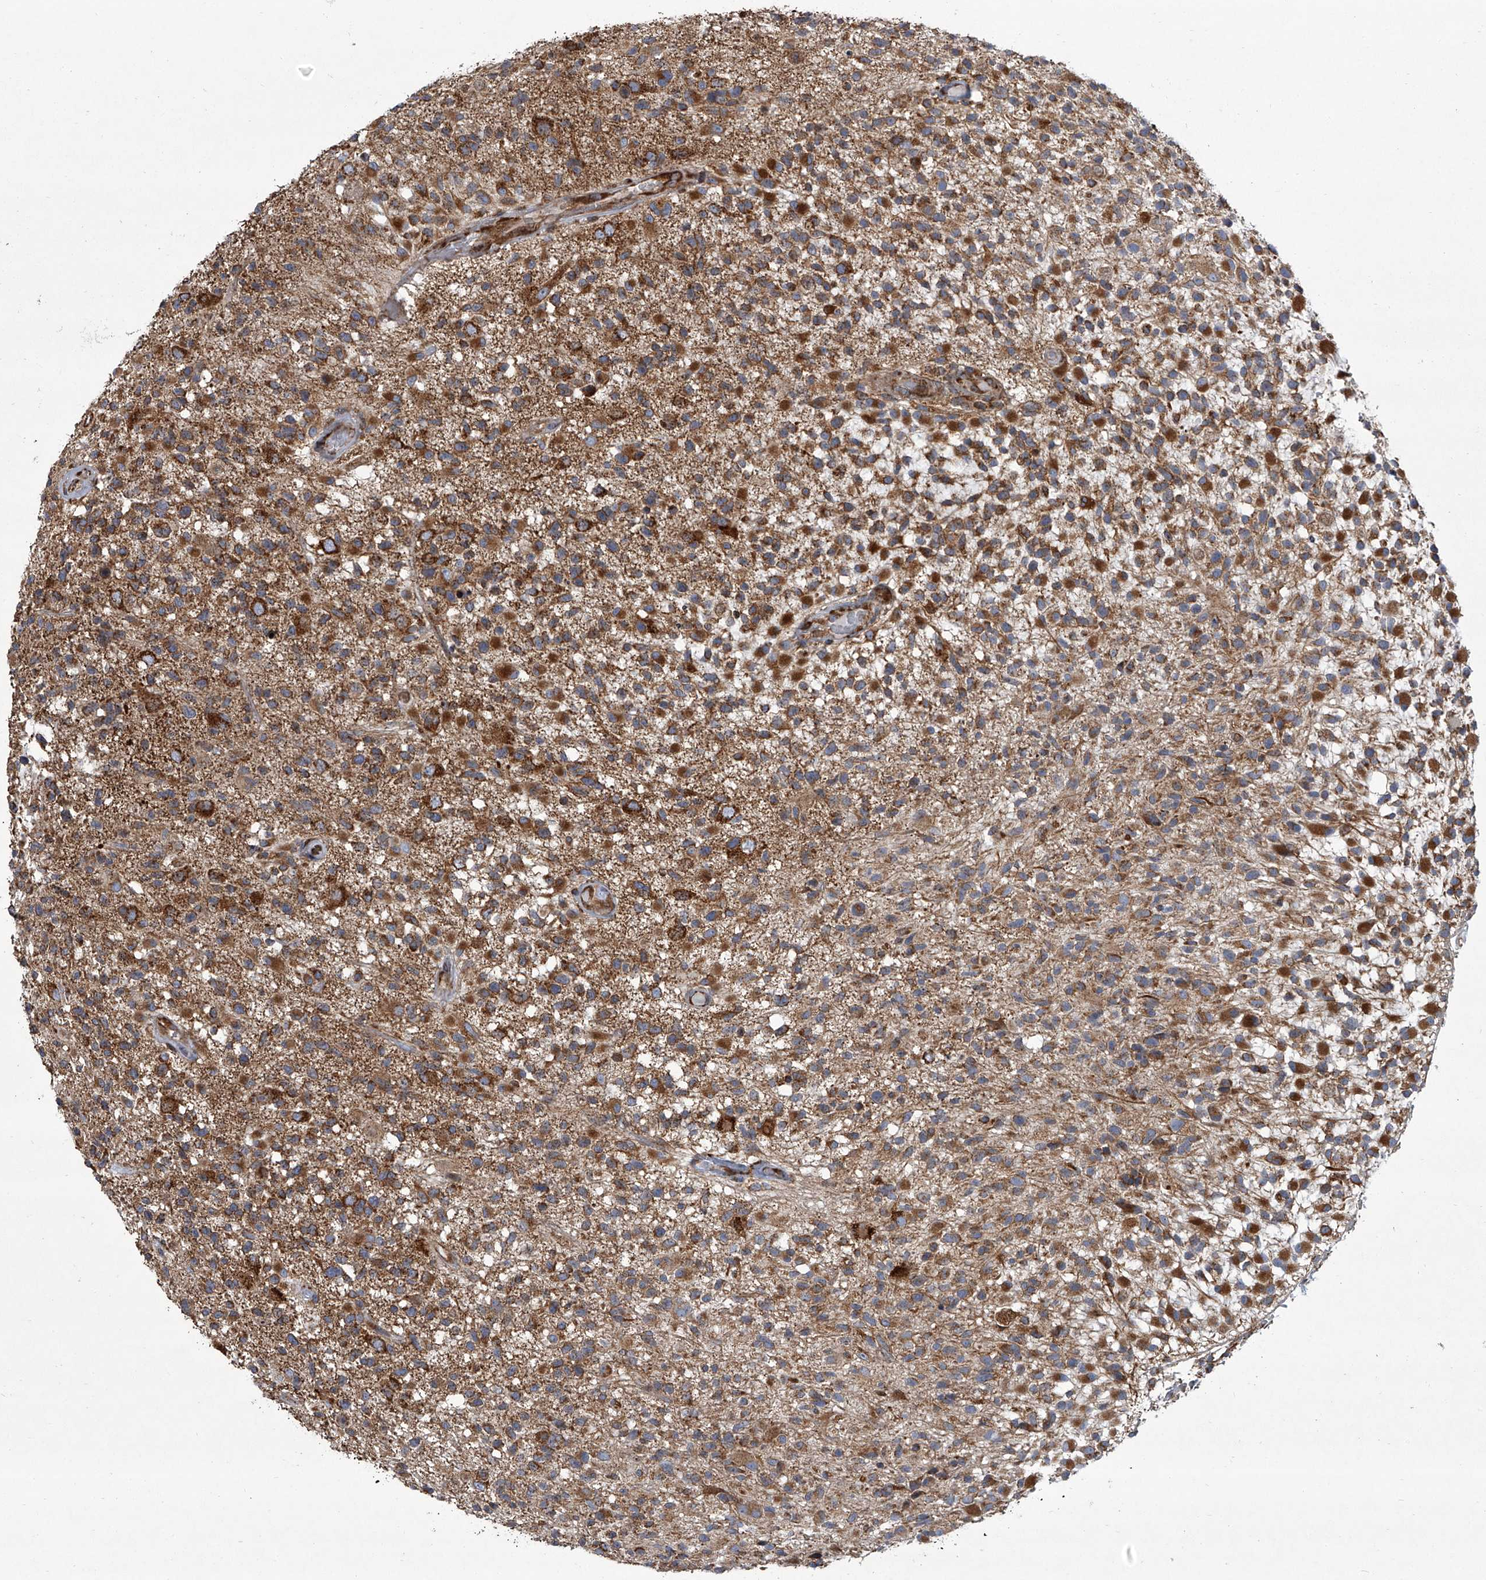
{"staining": {"intensity": "moderate", "quantity": ">75%", "location": "cytoplasmic/membranous"}, "tissue": "glioma", "cell_type": "Tumor cells", "image_type": "cancer", "snomed": [{"axis": "morphology", "description": "Glioma, malignant, High grade"}, {"axis": "morphology", "description": "Glioblastoma, NOS"}, {"axis": "topography", "description": "Brain"}], "caption": "Immunohistochemical staining of human glioma exhibits moderate cytoplasmic/membranous protein positivity in approximately >75% of tumor cells.", "gene": "ZC3H15", "patient": {"sex": "male", "age": 60}}